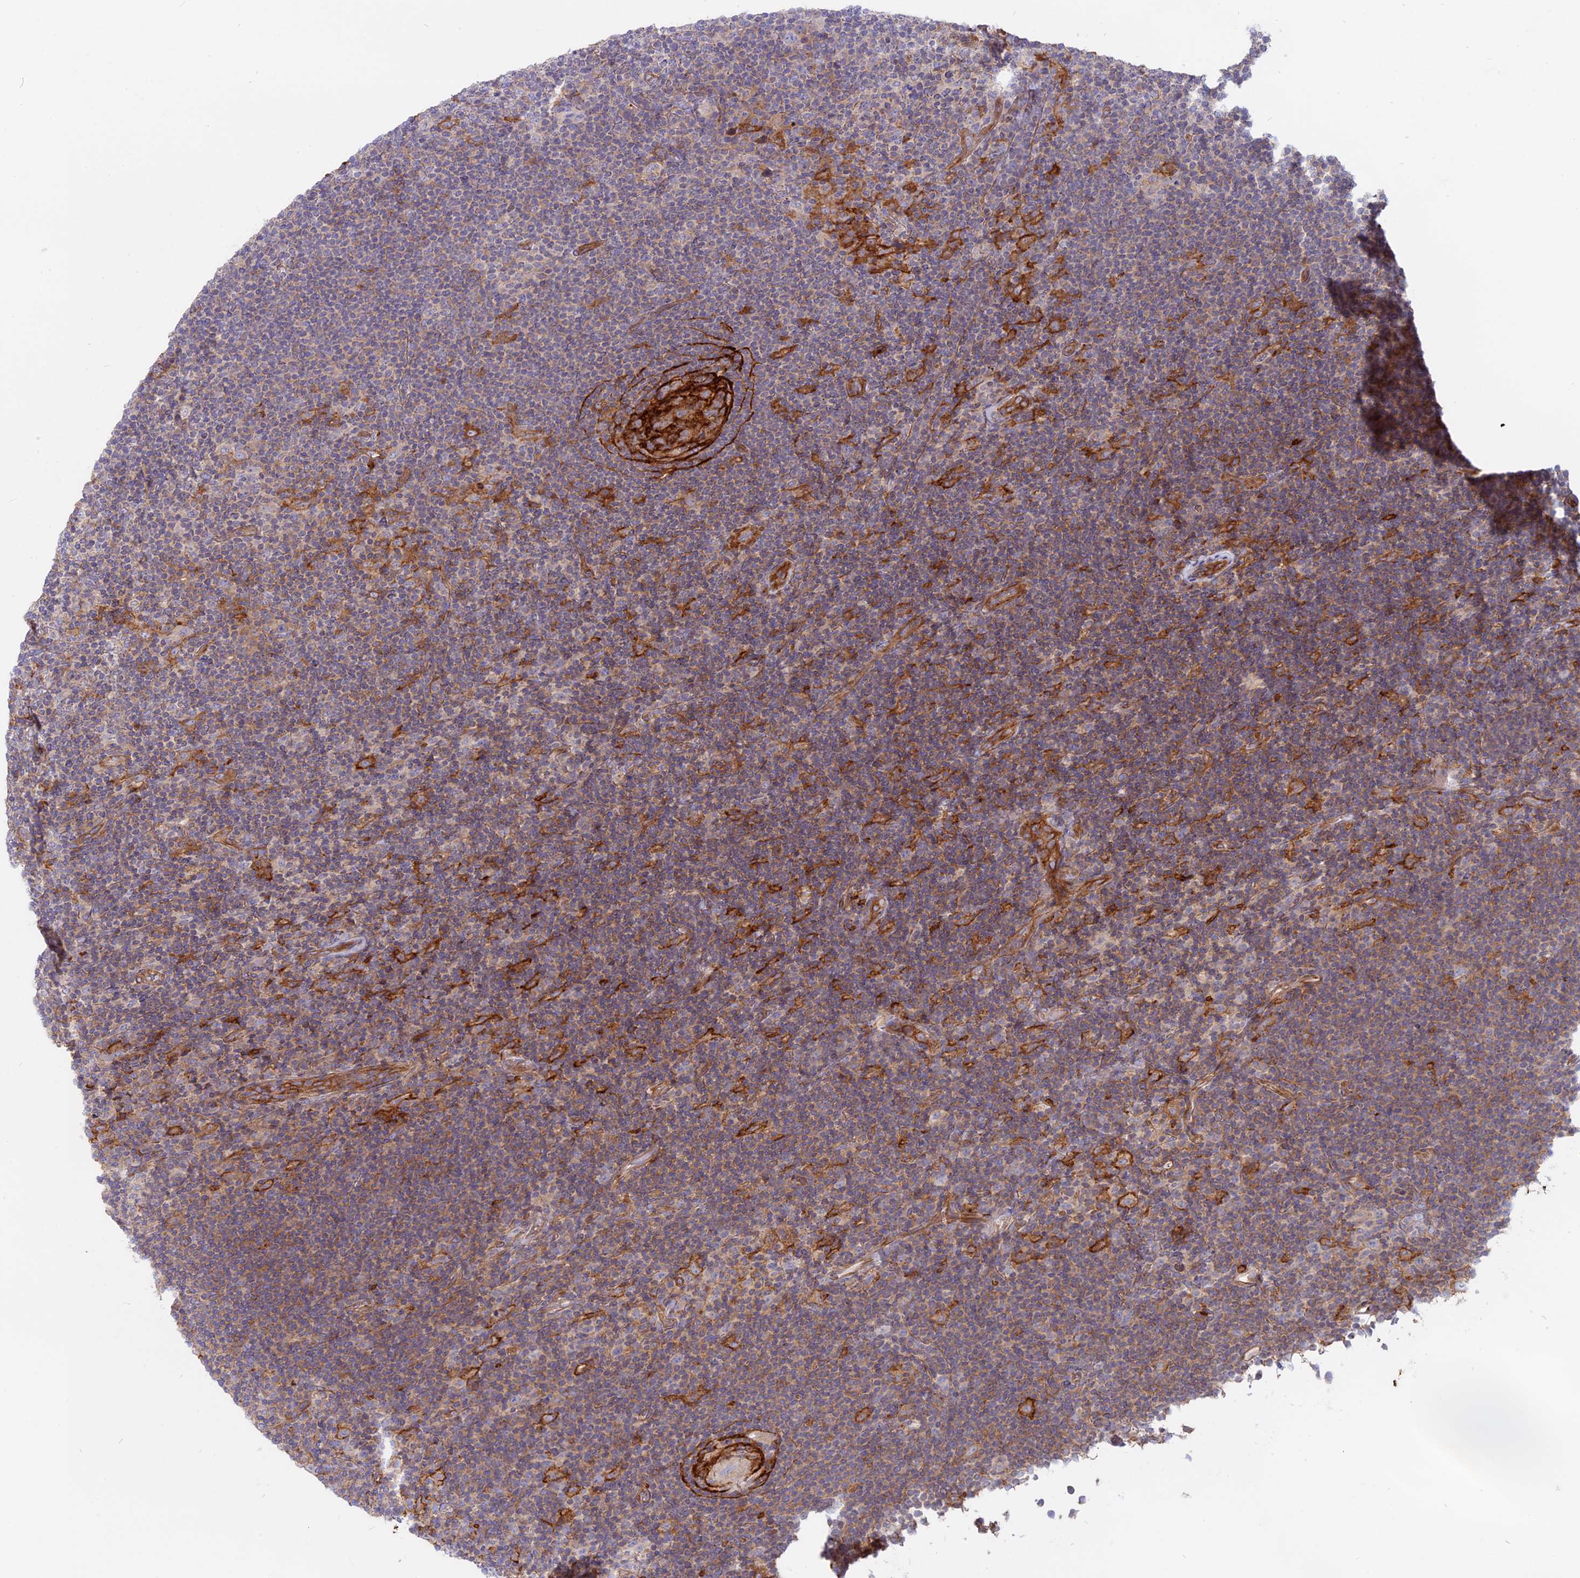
{"staining": {"intensity": "negative", "quantity": "none", "location": "none"}, "tissue": "lymphoma", "cell_type": "Tumor cells", "image_type": "cancer", "snomed": [{"axis": "morphology", "description": "Hodgkin's disease, NOS"}, {"axis": "topography", "description": "Lymph node"}], "caption": "Immunohistochemistry of human Hodgkin's disease shows no expression in tumor cells. The staining was performed using DAB (3,3'-diaminobenzidine) to visualize the protein expression in brown, while the nuclei were stained in blue with hematoxylin (Magnification: 20x).", "gene": "MYO5B", "patient": {"sex": "female", "age": 57}}